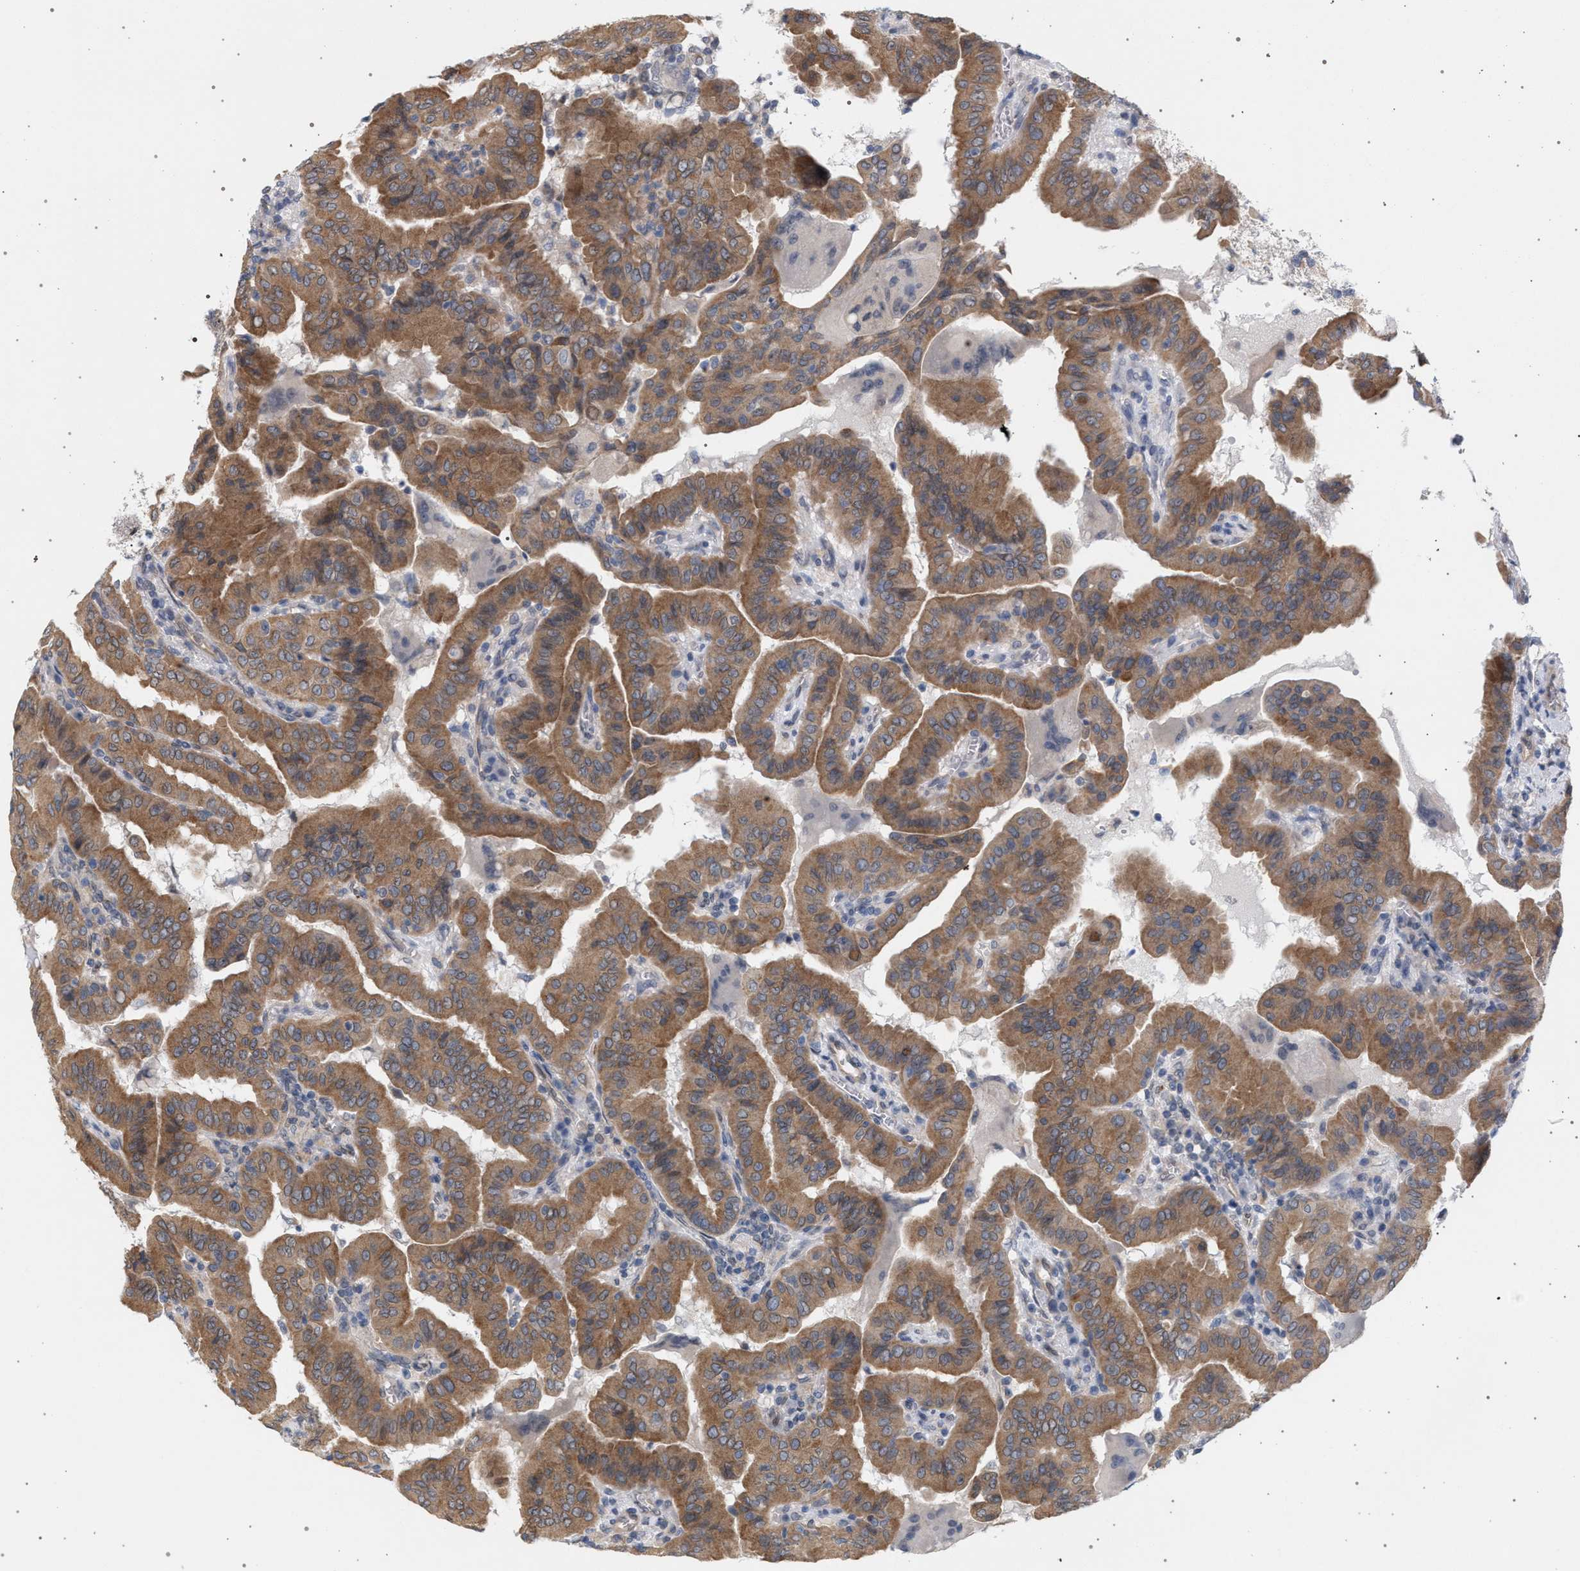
{"staining": {"intensity": "moderate", "quantity": ">75%", "location": "cytoplasmic/membranous"}, "tissue": "thyroid cancer", "cell_type": "Tumor cells", "image_type": "cancer", "snomed": [{"axis": "morphology", "description": "Papillary adenocarcinoma, NOS"}, {"axis": "topography", "description": "Thyroid gland"}], "caption": "Moderate cytoplasmic/membranous staining is identified in about >75% of tumor cells in thyroid papillary adenocarcinoma.", "gene": "ARPC5L", "patient": {"sex": "male", "age": 33}}